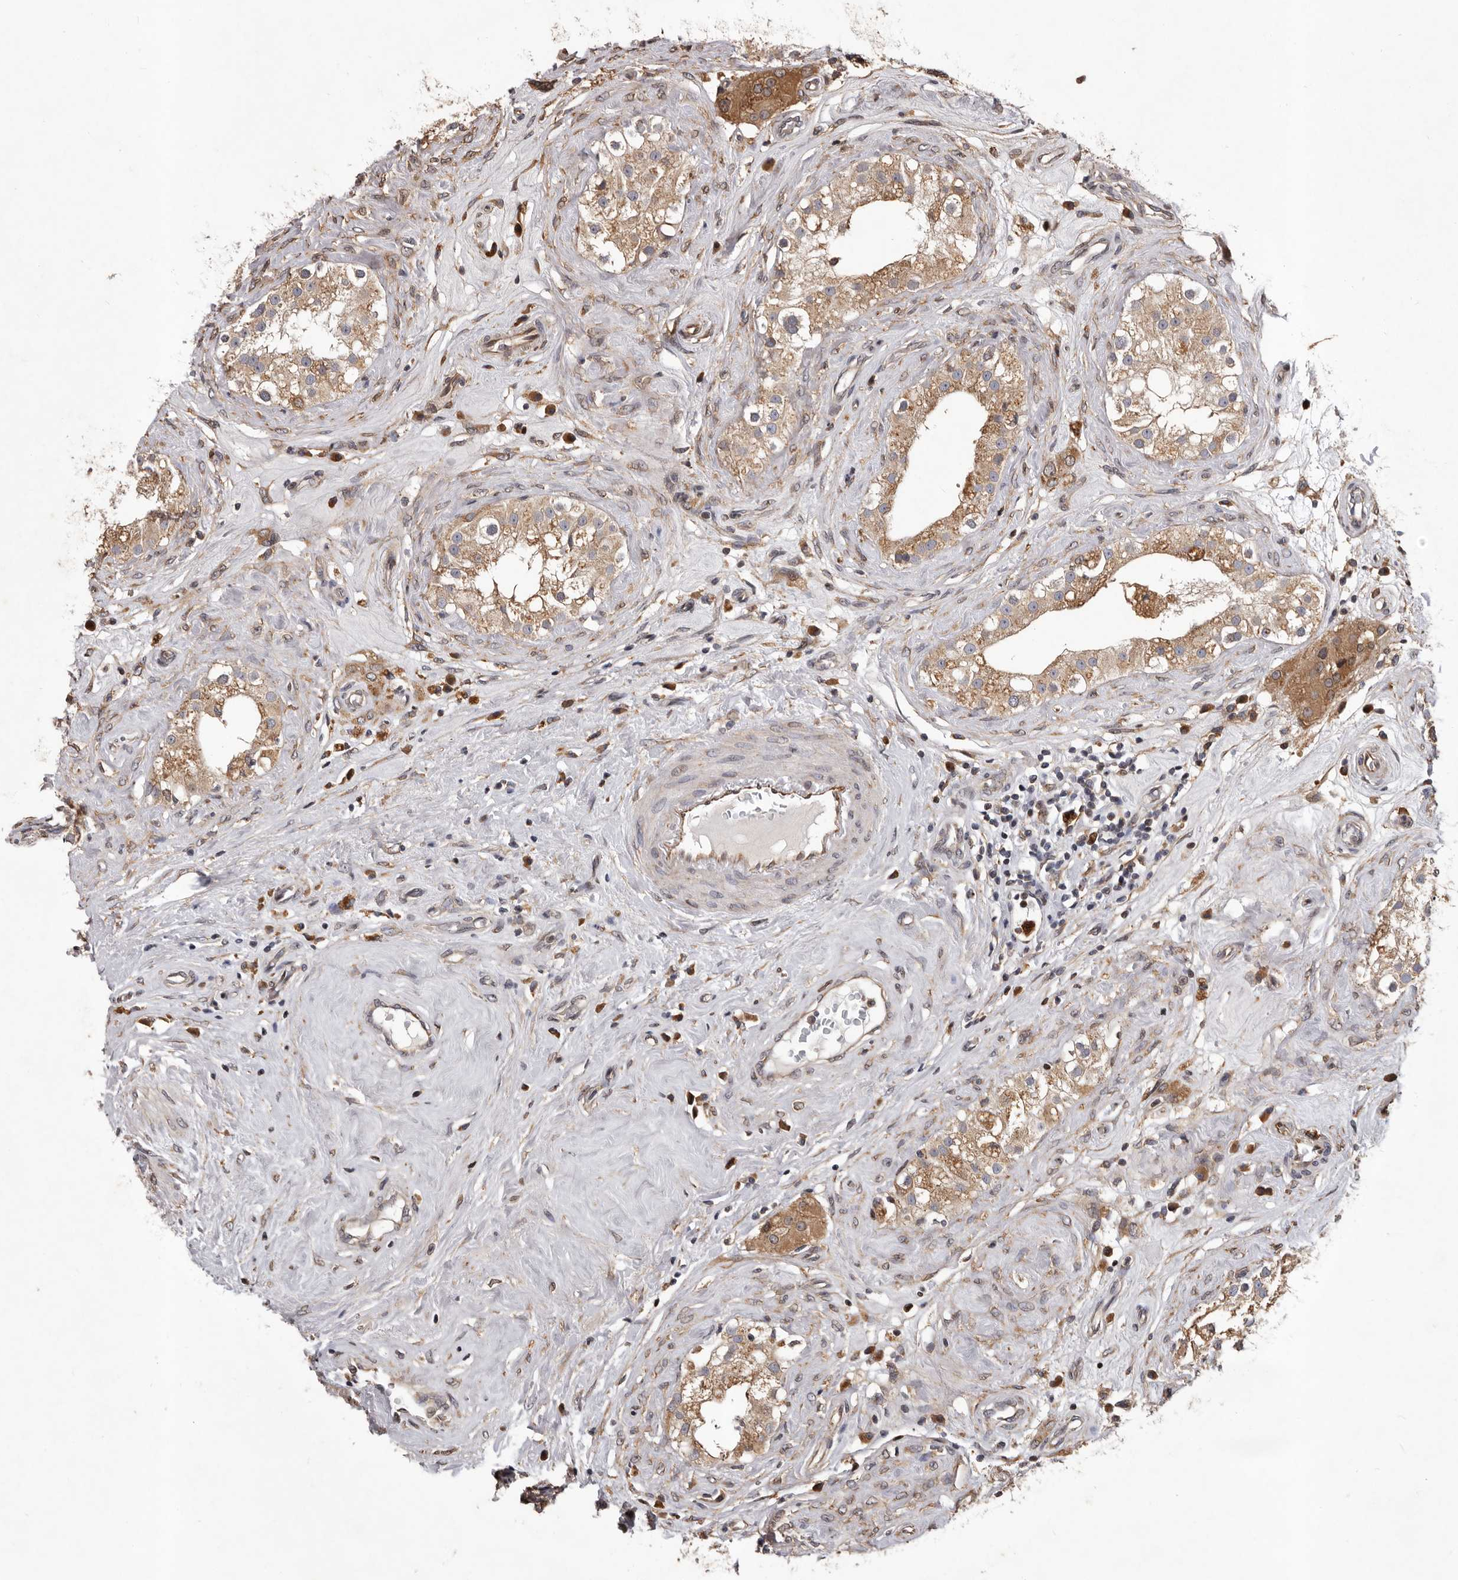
{"staining": {"intensity": "moderate", "quantity": ">75%", "location": "cytoplasmic/membranous"}, "tissue": "testis", "cell_type": "Cells in seminiferous ducts", "image_type": "normal", "snomed": [{"axis": "morphology", "description": "Normal tissue, NOS"}, {"axis": "topography", "description": "Testis"}], "caption": "Protein analysis of unremarkable testis shows moderate cytoplasmic/membranous positivity in approximately >75% of cells in seminiferous ducts. (brown staining indicates protein expression, while blue staining denotes nuclei).", "gene": "GADD45B", "patient": {"sex": "male", "age": 84}}